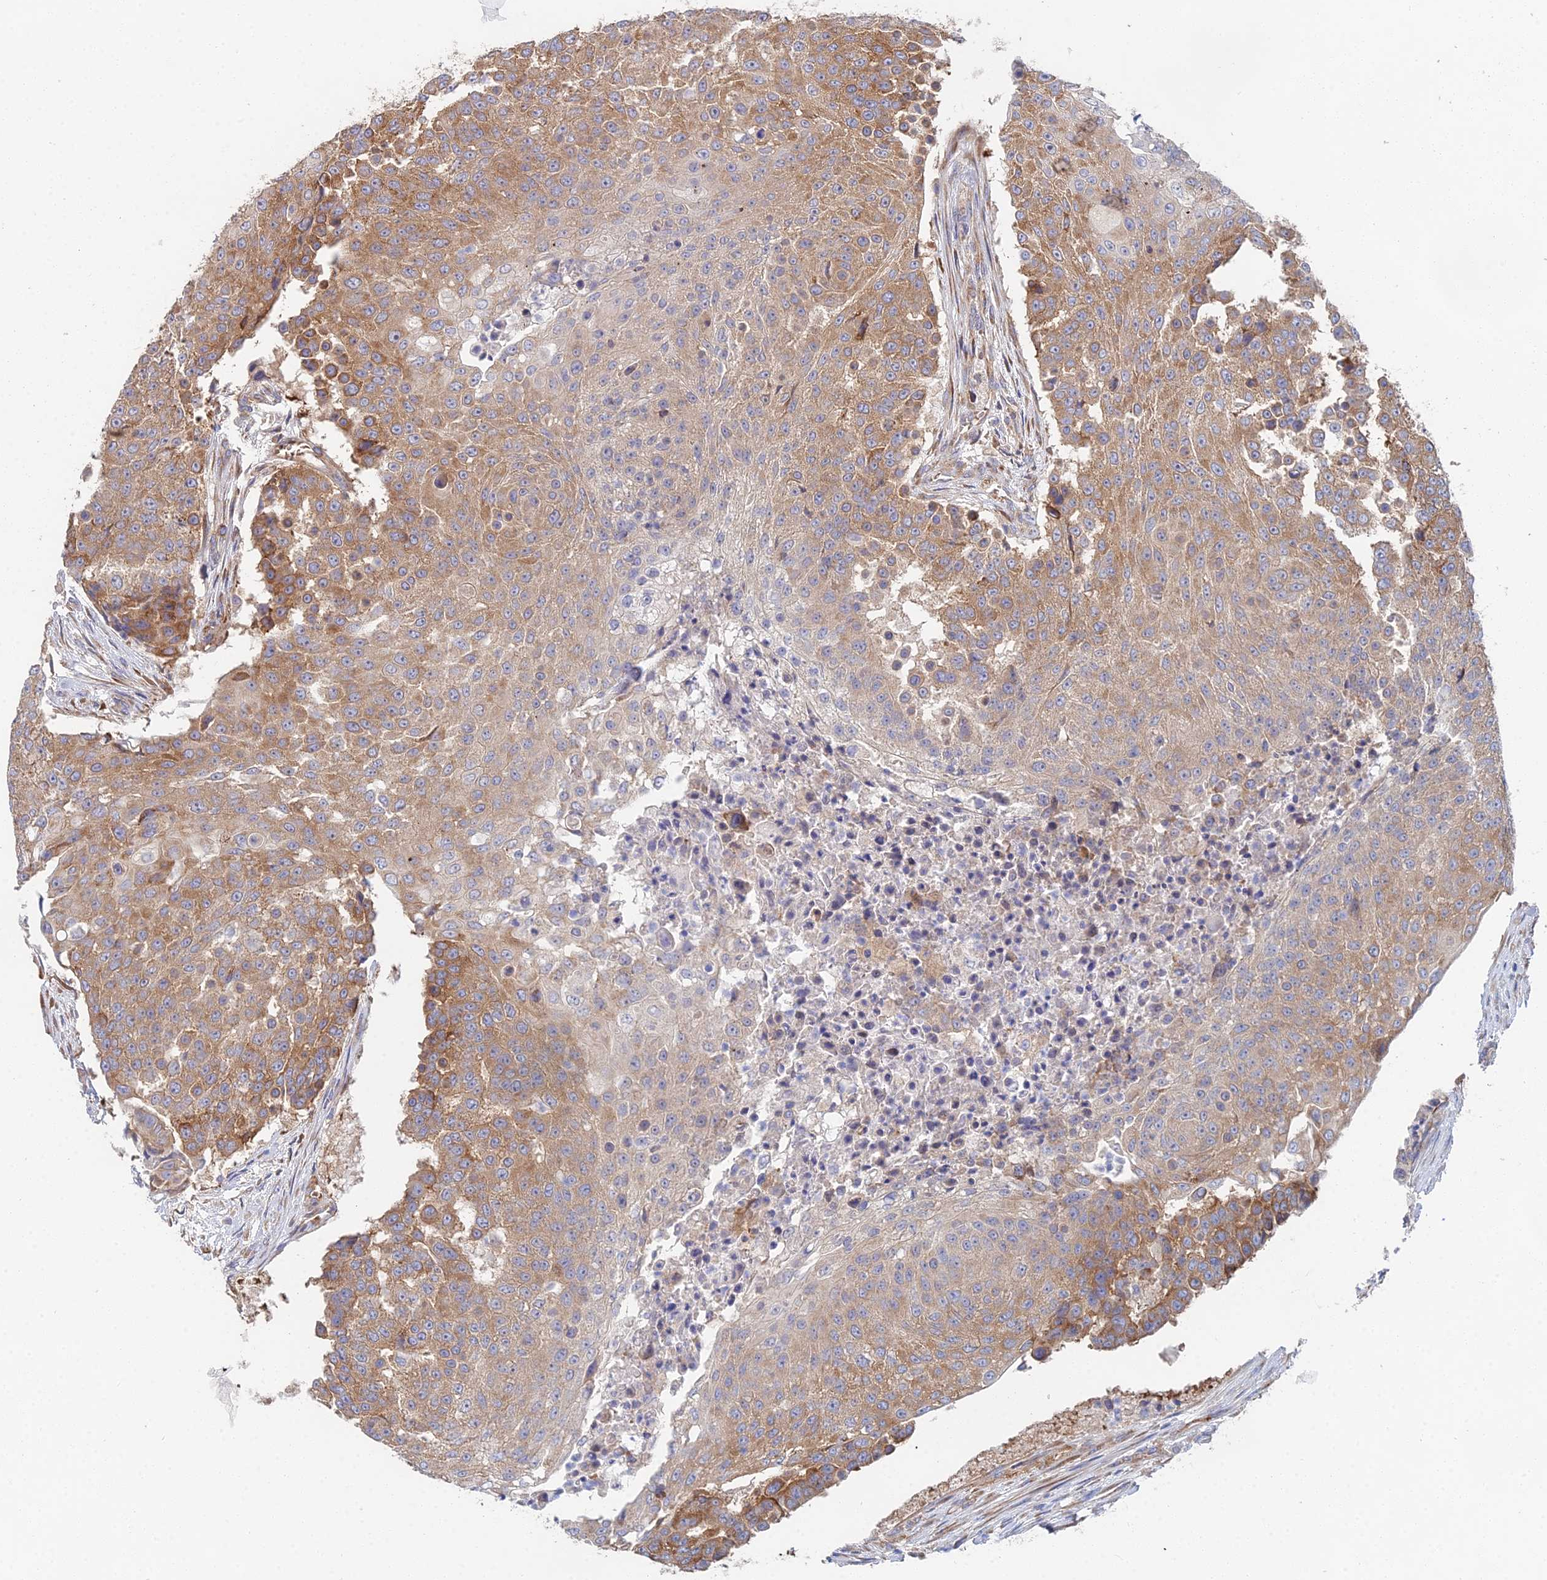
{"staining": {"intensity": "moderate", "quantity": ">75%", "location": "cytoplasmic/membranous"}, "tissue": "urothelial cancer", "cell_type": "Tumor cells", "image_type": "cancer", "snomed": [{"axis": "morphology", "description": "Urothelial carcinoma, High grade"}, {"axis": "topography", "description": "Urinary bladder"}], "caption": "IHC (DAB) staining of human high-grade urothelial carcinoma demonstrates moderate cytoplasmic/membranous protein positivity in approximately >75% of tumor cells.", "gene": "ELOF1", "patient": {"sex": "female", "age": 63}}